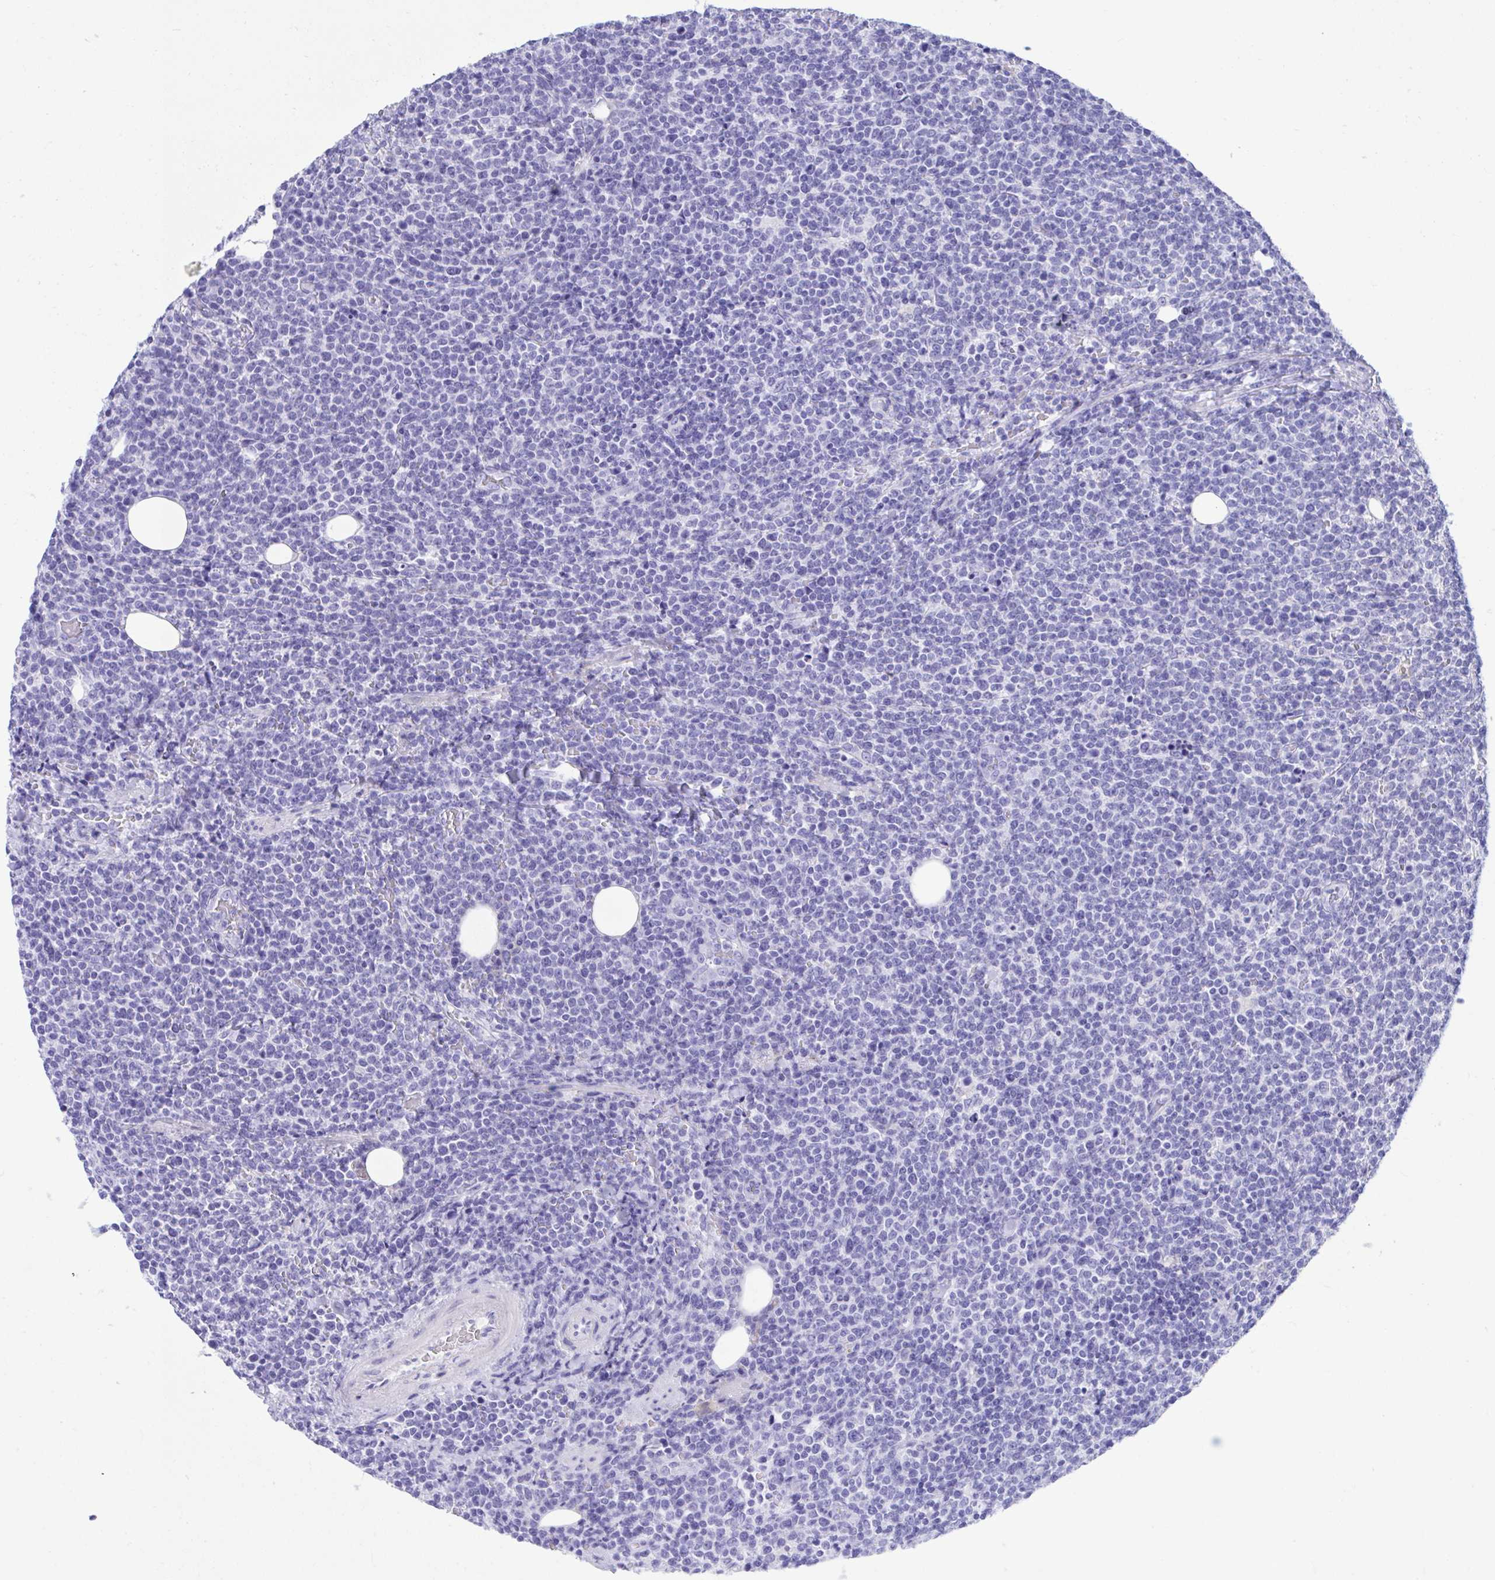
{"staining": {"intensity": "negative", "quantity": "none", "location": "none"}, "tissue": "lymphoma", "cell_type": "Tumor cells", "image_type": "cancer", "snomed": [{"axis": "morphology", "description": "Malignant lymphoma, non-Hodgkin's type, High grade"}, {"axis": "topography", "description": "Lymph node"}], "caption": "Tumor cells are negative for brown protein staining in lymphoma. Nuclei are stained in blue.", "gene": "BEX5", "patient": {"sex": "male", "age": 61}}